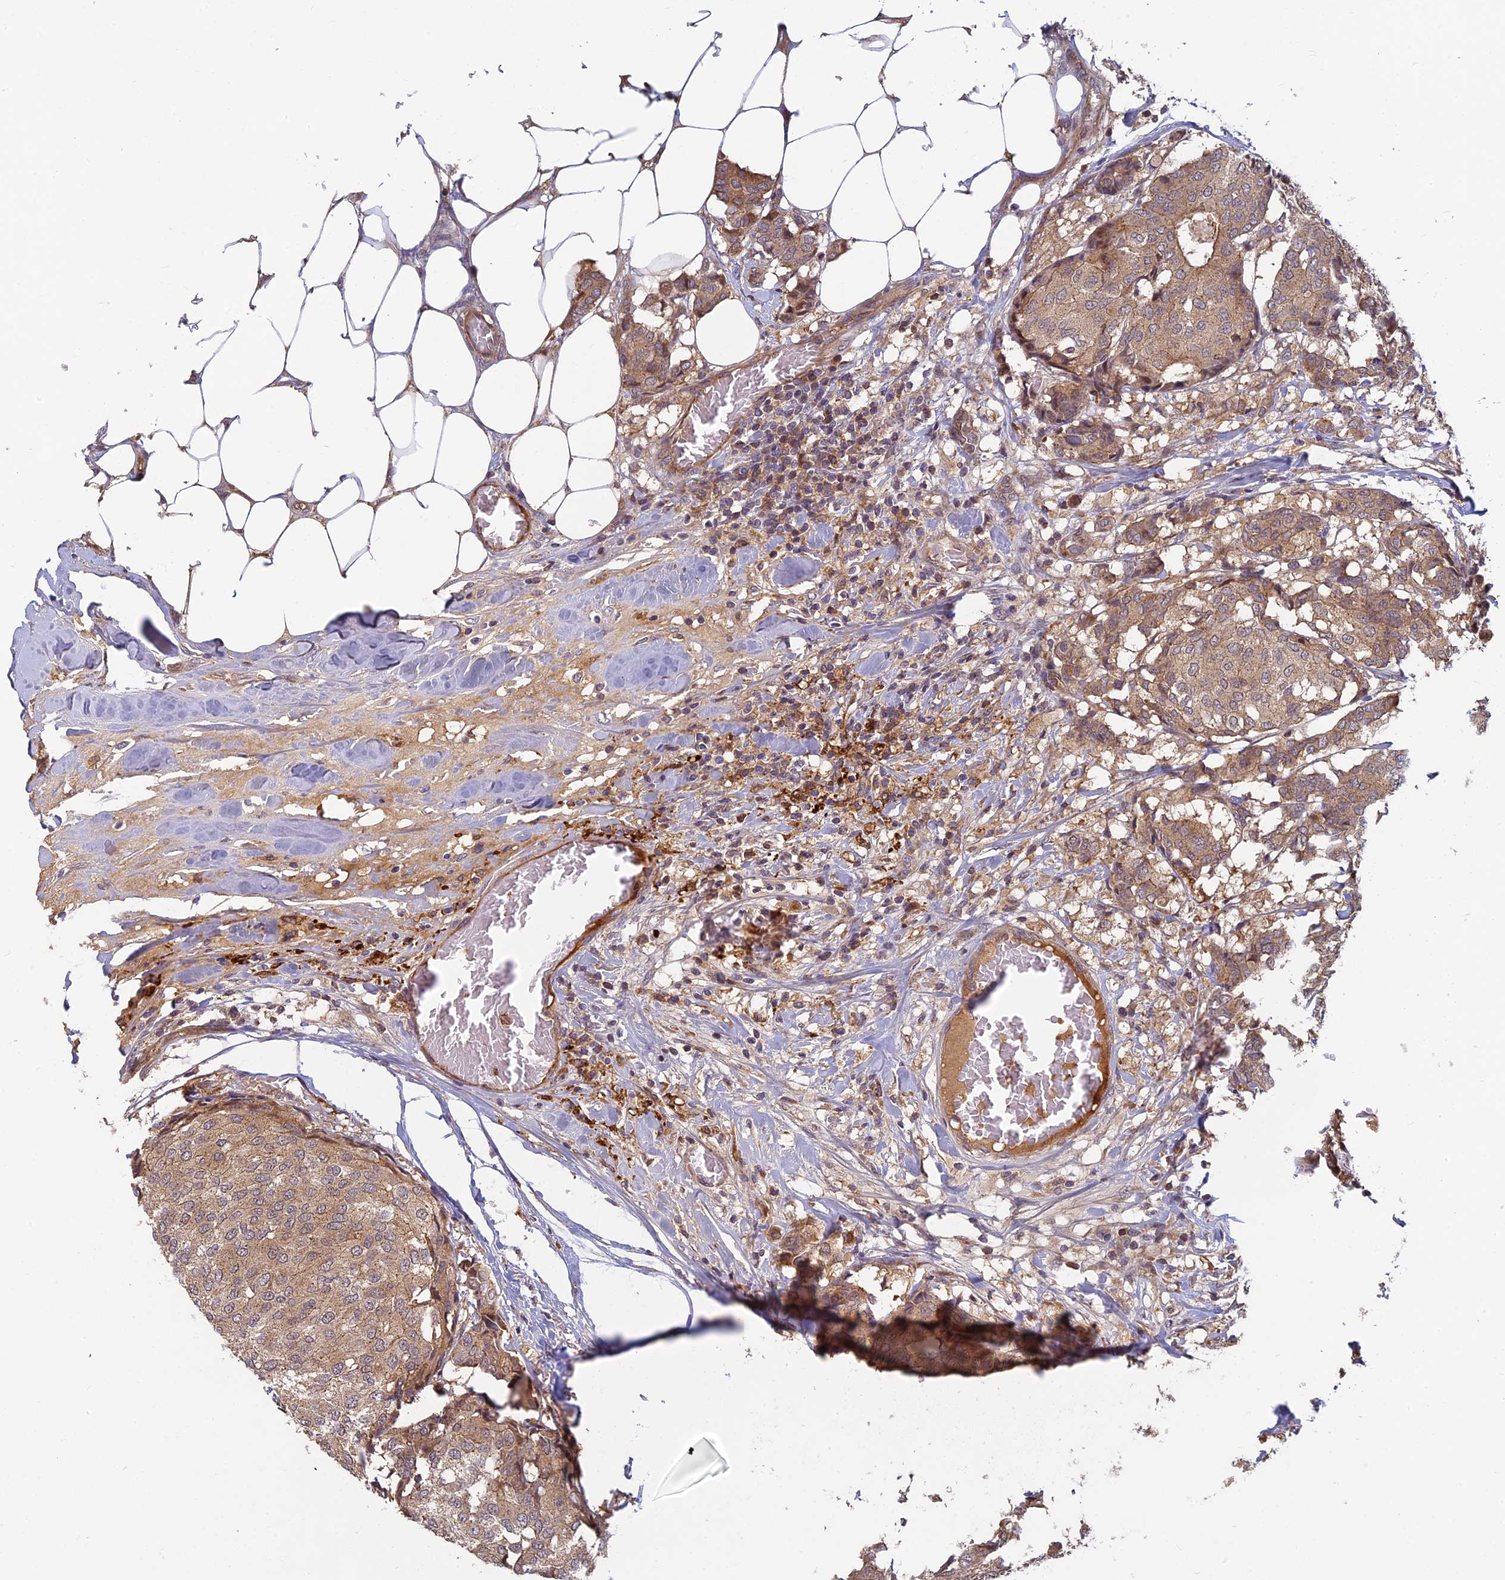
{"staining": {"intensity": "weak", "quantity": ">75%", "location": "cytoplasmic/membranous"}, "tissue": "breast cancer", "cell_type": "Tumor cells", "image_type": "cancer", "snomed": [{"axis": "morphology", "description": "Duct carcinoma"}, {"axis": "topography", "description": "Breast"}], "caption": "The immunohistochemical stain shows weak cytoplasmic/membranous positivity in tumor cells of breast cancer (intraductal carcinoma) tissue.", "gene": "PIKFYVE", "patient": {"sex": "female", "age": 75}}